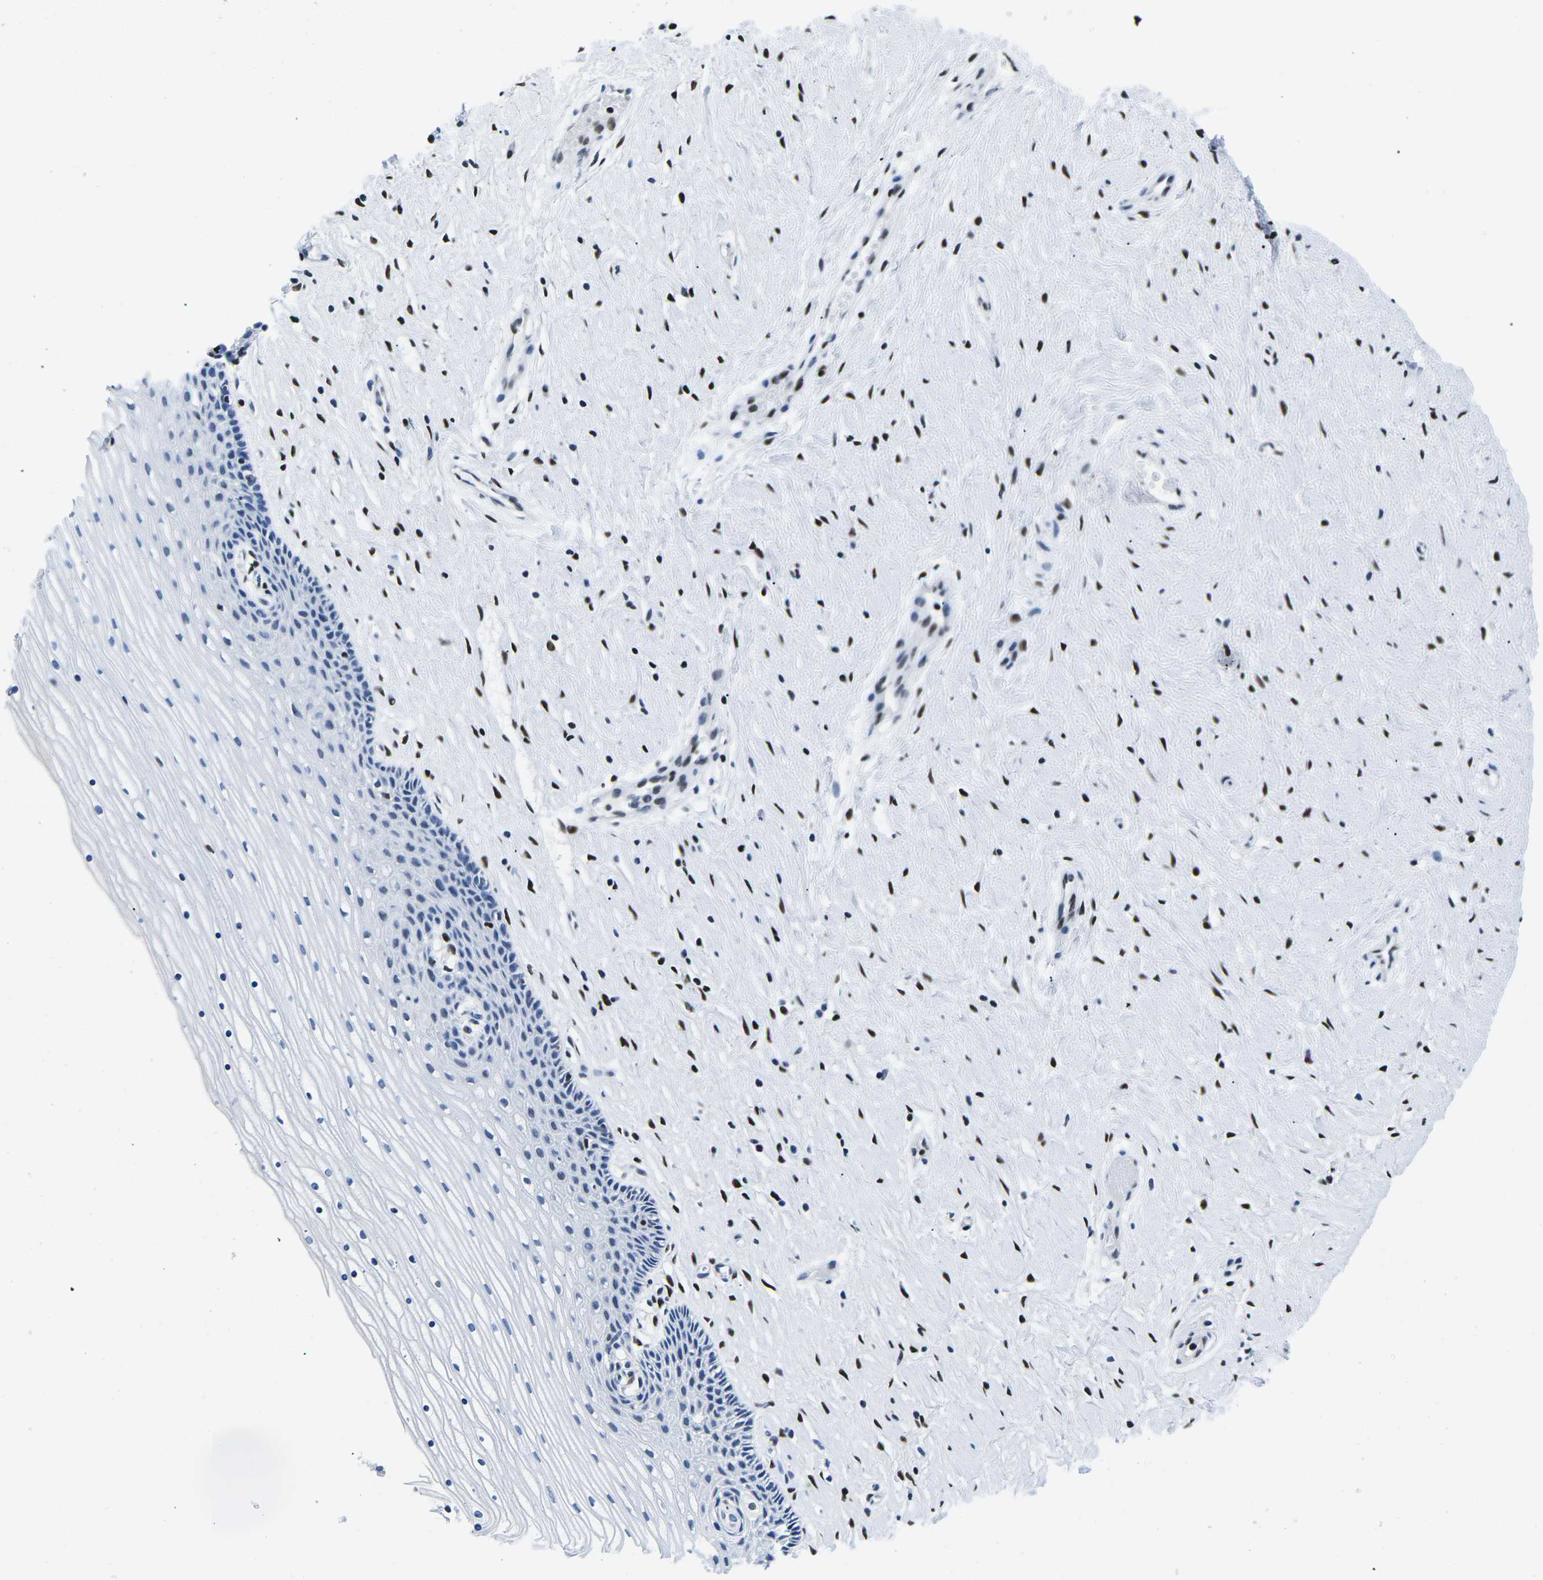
{"staining": {"intensity": "moderate", "quantity": "25%-75%", "location": "nuclear"}, "tissue": "cervix", "cell_type": "Glandular cells", "image_type": "normal", "snomed": [{"axis": "morphology", "description": "Normal tissue, NOS"}, {"axis": "topography", "description": "Cervix"}], "caption": "Protein analysis of unremarkable cervix reveals moderate nuclear expression in approximately 25%-75% of glandular cells.", "gene": "ATF1", "patient": {"sex": "female", "age": 39}}